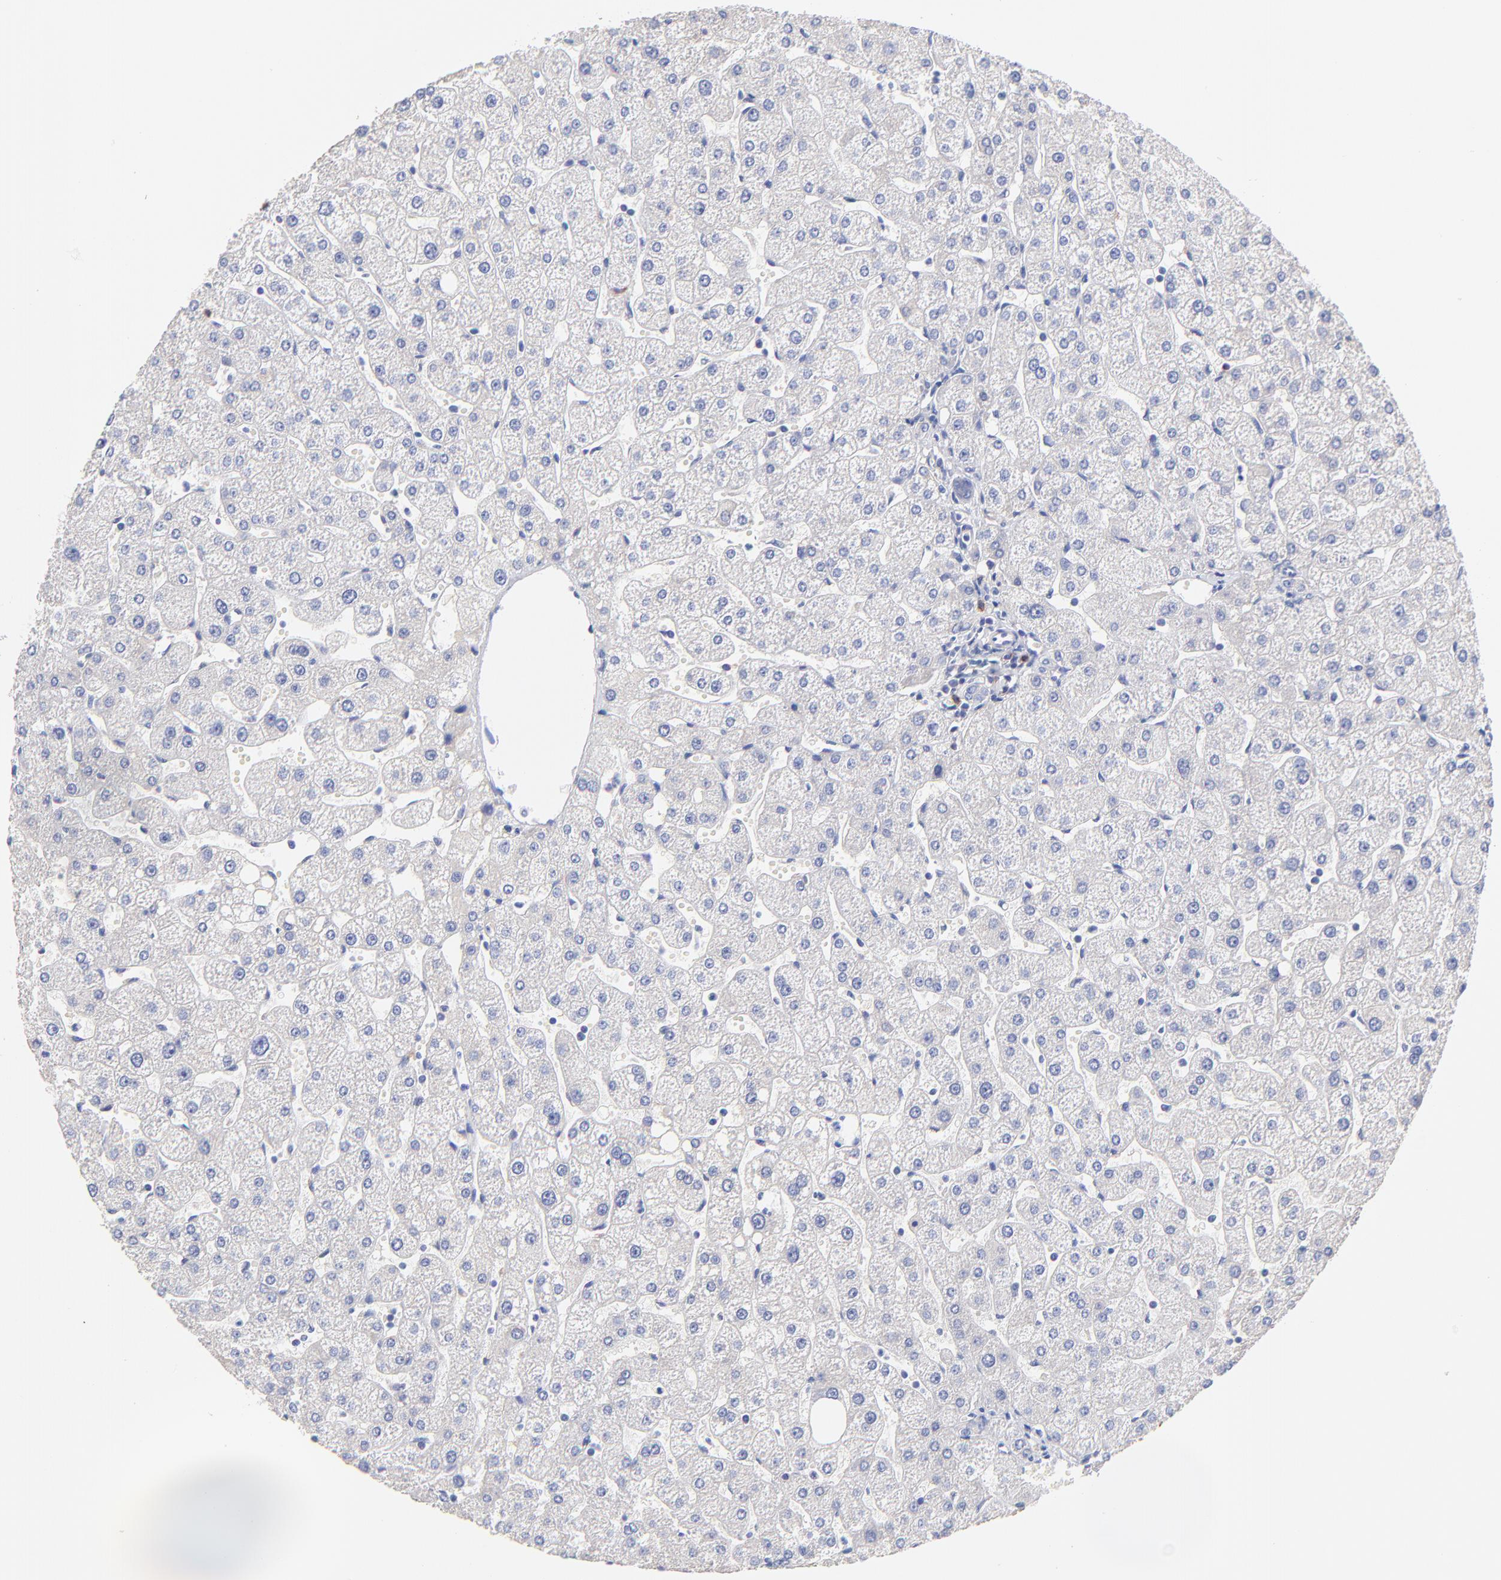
{"staining": {"intensity": "negative", "quantity": "none", "location": "none"}, "tissue": "liver", "cell_type": "Cholangiocytes", "image_type": "normal", "snomed": [{"axis": "morphology", "description": "Normal tissue, NOS"}, {"axis": "topography", "description": "Liver"}], "caption": "Immunohistochemistry (IHC) image of benign liver: liver stained with DAB (3,3'-diaminobenzidine) reveals no significant protein staining in cholangiocytes.", "gene": "TNFRSF13C", "patient": {"sex": "male", "age": 67}}